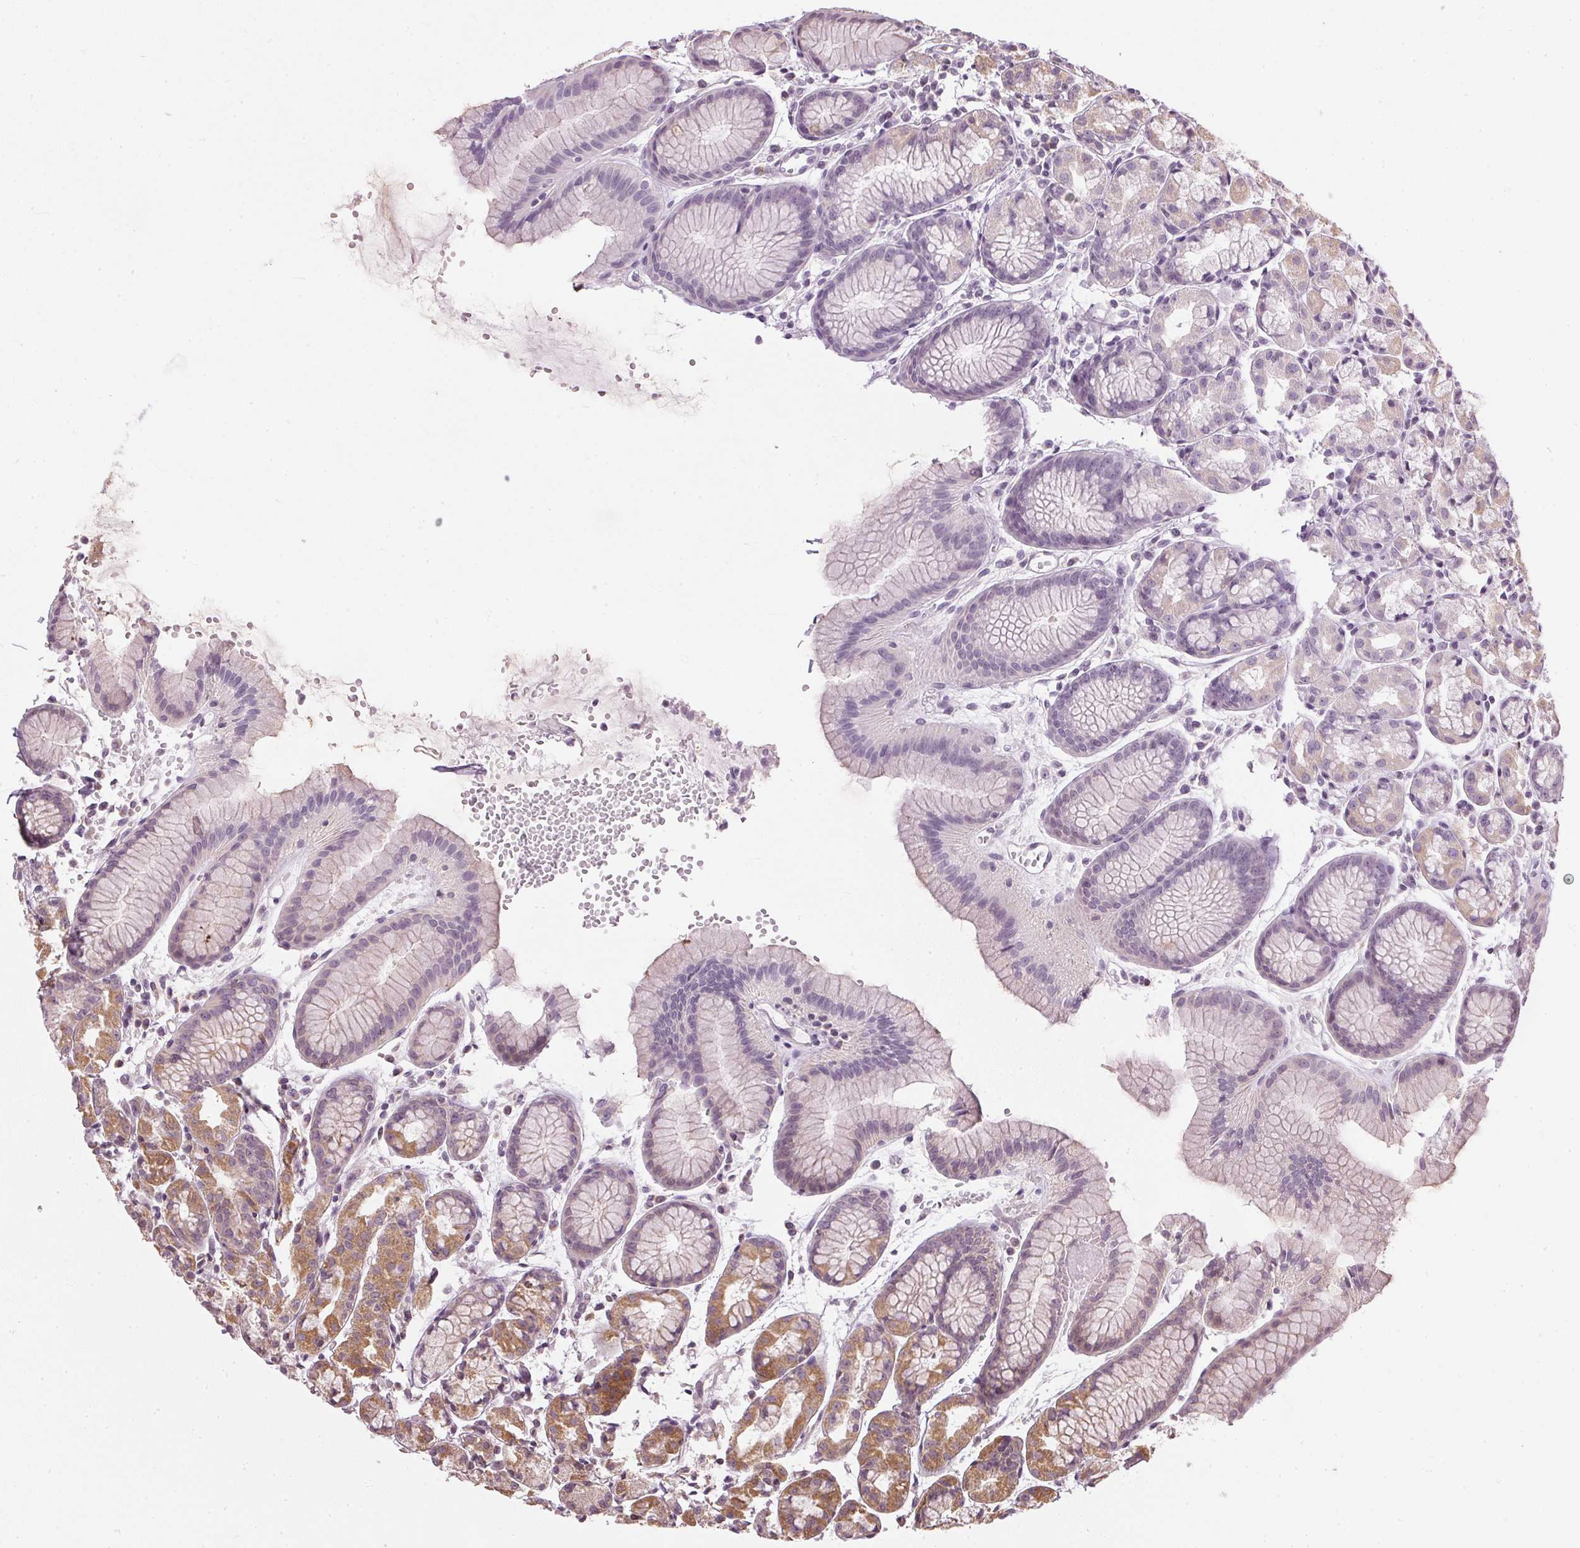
{"staining": {"intensity": "strong", "quantity": "25%-75%", "location": "cytoplasmic/membranous"}, "tissue": "stomach", "cell_type": "Glandular cells", "image_type": "normal", "snomed": [{"axis": "morphology", "description": "Normal tissue, NOS"}, {"axis": "topography", "description": "Stomach, upper"}], "caption": "Normal stomach displays strong cytoplasmic/membranous positivity in about 25%-75% of glandular cells.", "gene": "NADK2", "patient": {"sex": "male", "age": 47}}